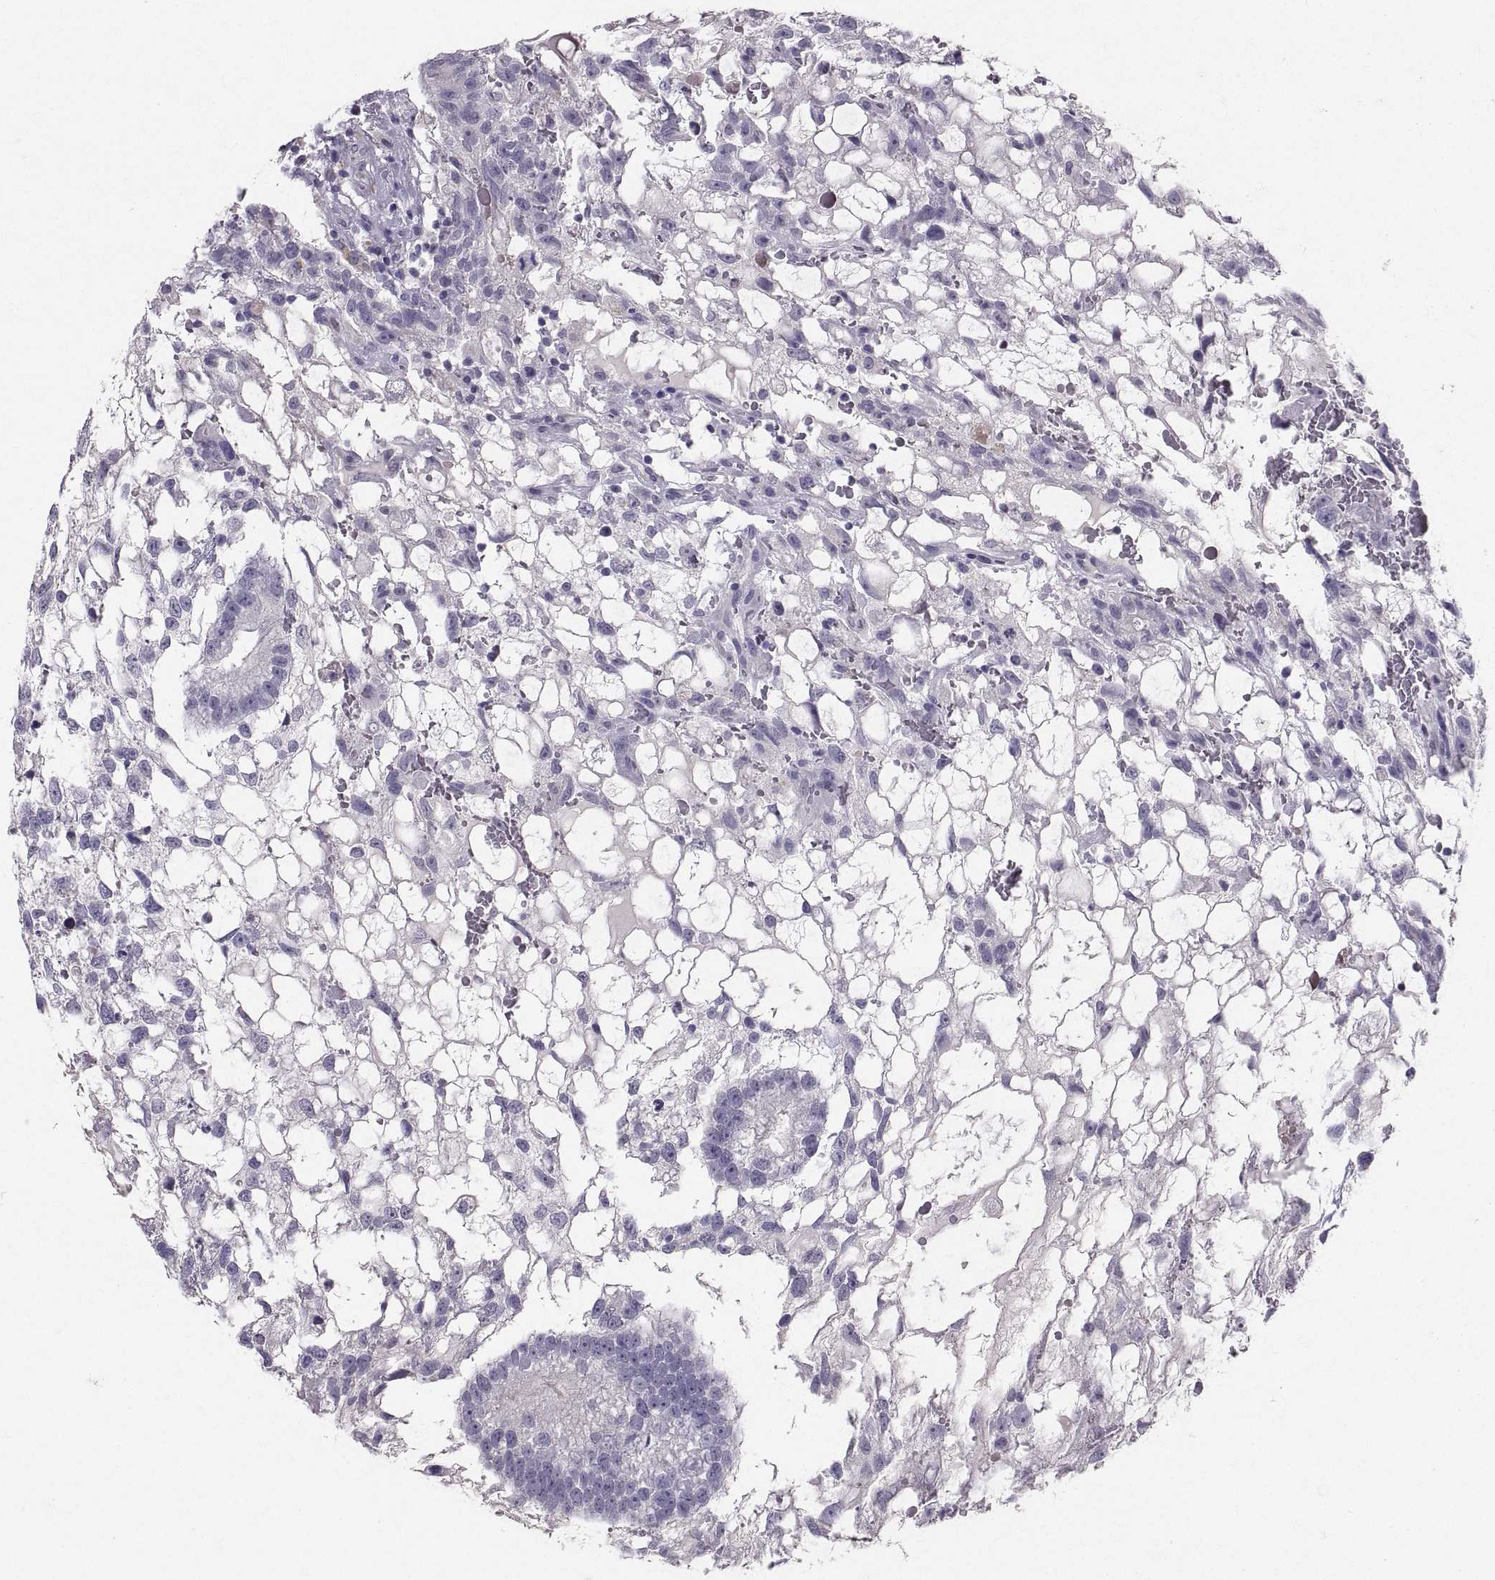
{"staining": {"intensity": "negative", "quantity": "none", "location": "none"}, "tissue": "testis cancer", "cell_type": "Tumor cells", "image_type": "cancer", "snomed": [{"axis": "morphology", "description": "Normal tissue, NOS"}, {"axis": "morphology", "description": "Carcinoma, Embryonal, NOS"}, {"axis": "topography", "description": "Testis"}, {"axis": "topography", "description": "Epididymis"}], "caption": "Tumor cells are negative for brown protein staining in embryonal carcinoma (testis). Nuclei are stained in blue.", "gene": "PTN", "patient": {"sex": "male", "age": 32}}